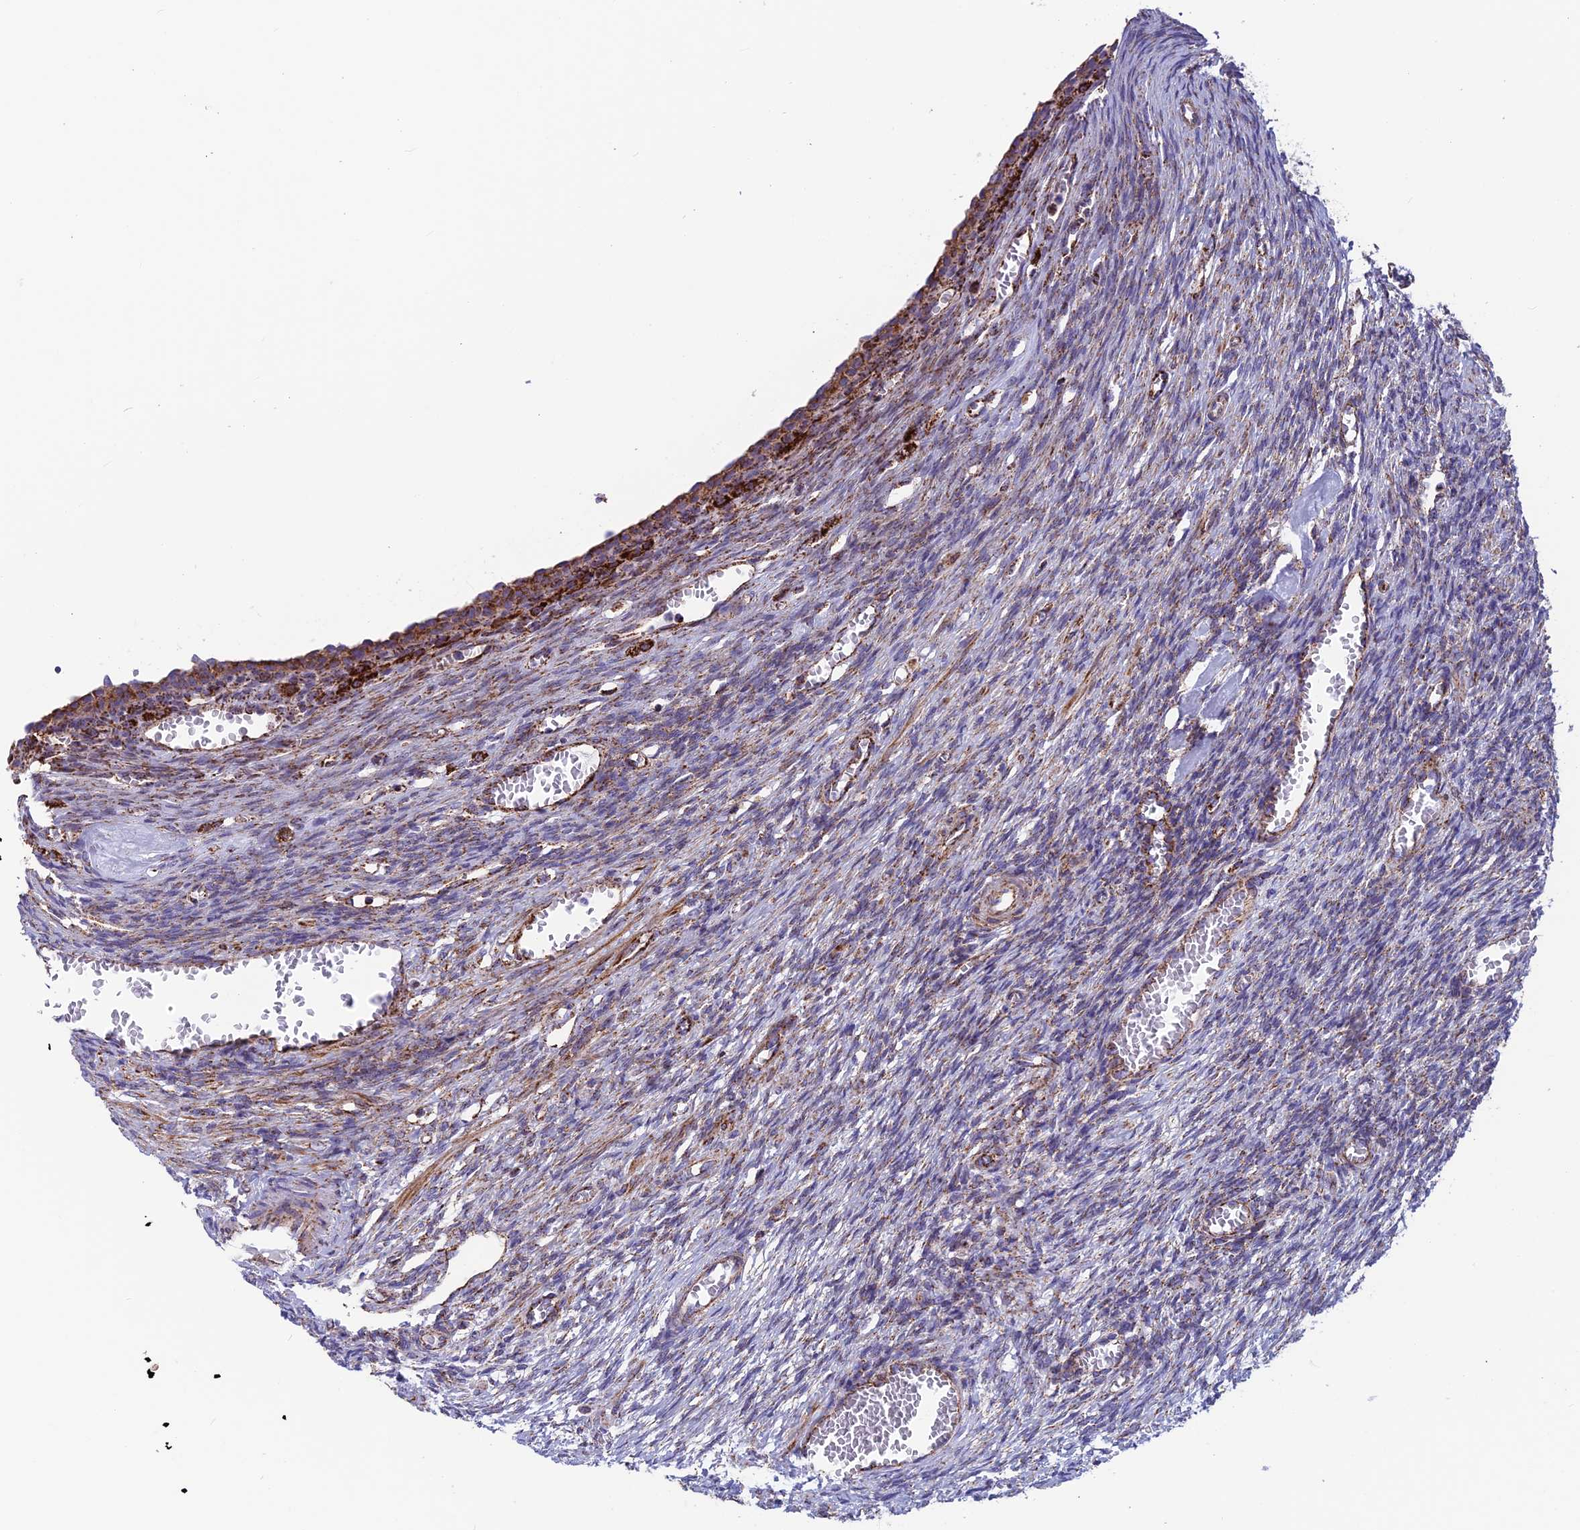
{"staining": {"intensity": "moderate", "quantity": "25%-75%", "location": "cytoplasmic/membranous"}, "tissue": "ovary", "cell_type": "Ovarian stroma cells", "image_type": "normal", "snomed": [{"axis": "morphology", "description": "Normal tissue, NOS"}, {"axis": "topography", "description": "Ovary"}], "caption": "Human ovary stained for a protein (brown) exhibits moderate cytoplasmic/membranous positive expression in approximately 25%-75% of ovarian stroma cells.", "gene": "MRPS18B", "patient": {"sex": "female", "age": 27}}